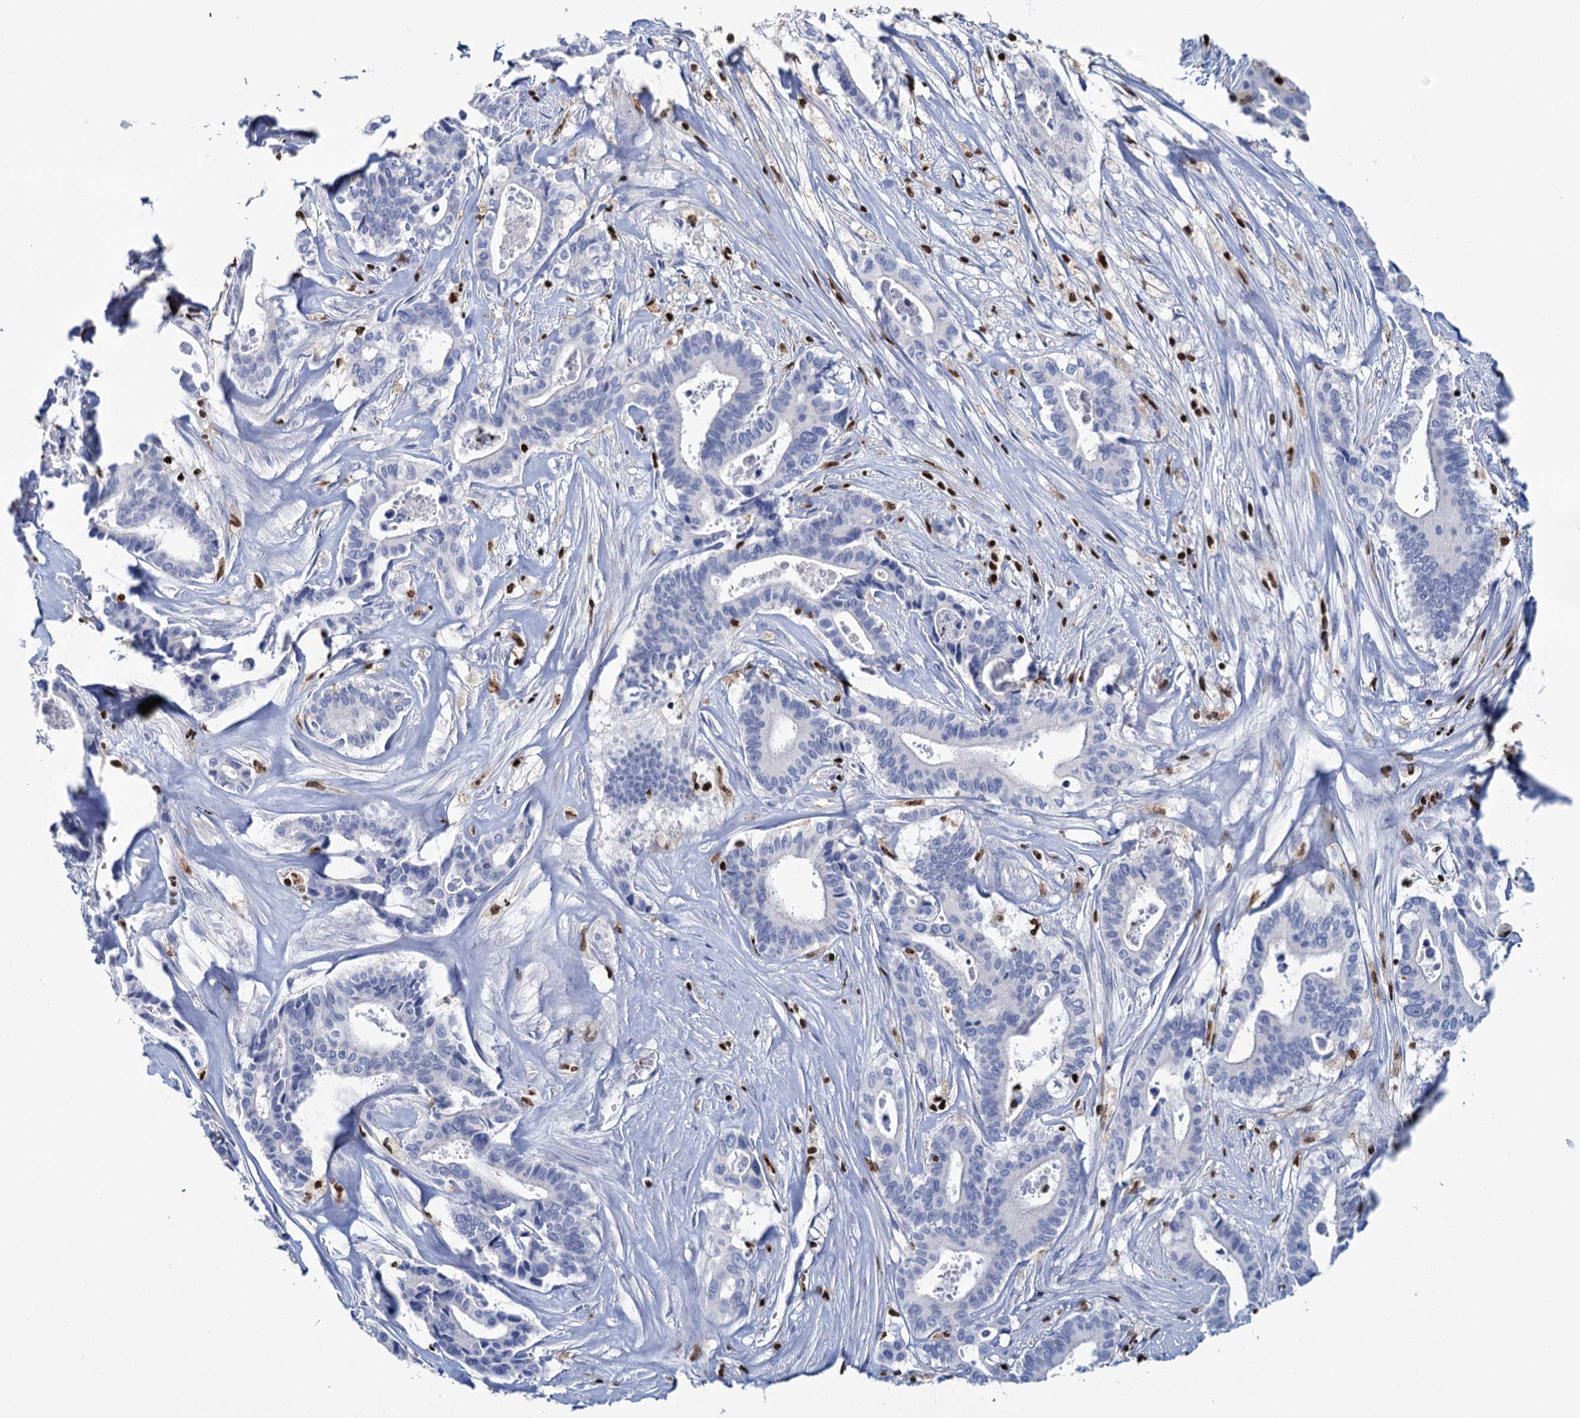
{"staining": {"intensity": "negative", "quantity": "none", "location": "none"}, "tissue": "pancreatic cancer", "cell_type": "Tumor cells", "image_type": "cancer", "snomed": [{"axis": "morphology", "description": "Adenocarcinoma, NOS"}, {"axis": "topography", "description": "Pancreas"}], "caption": "A high-resolution photomicrograph shows immunohistochemistry (IHC) staining of adenocarcinoma (pancreatic), which displays no significant positivity in tumor cells.", "gene": "CELF2", "patient": {"sex": "female", "age": 77}}